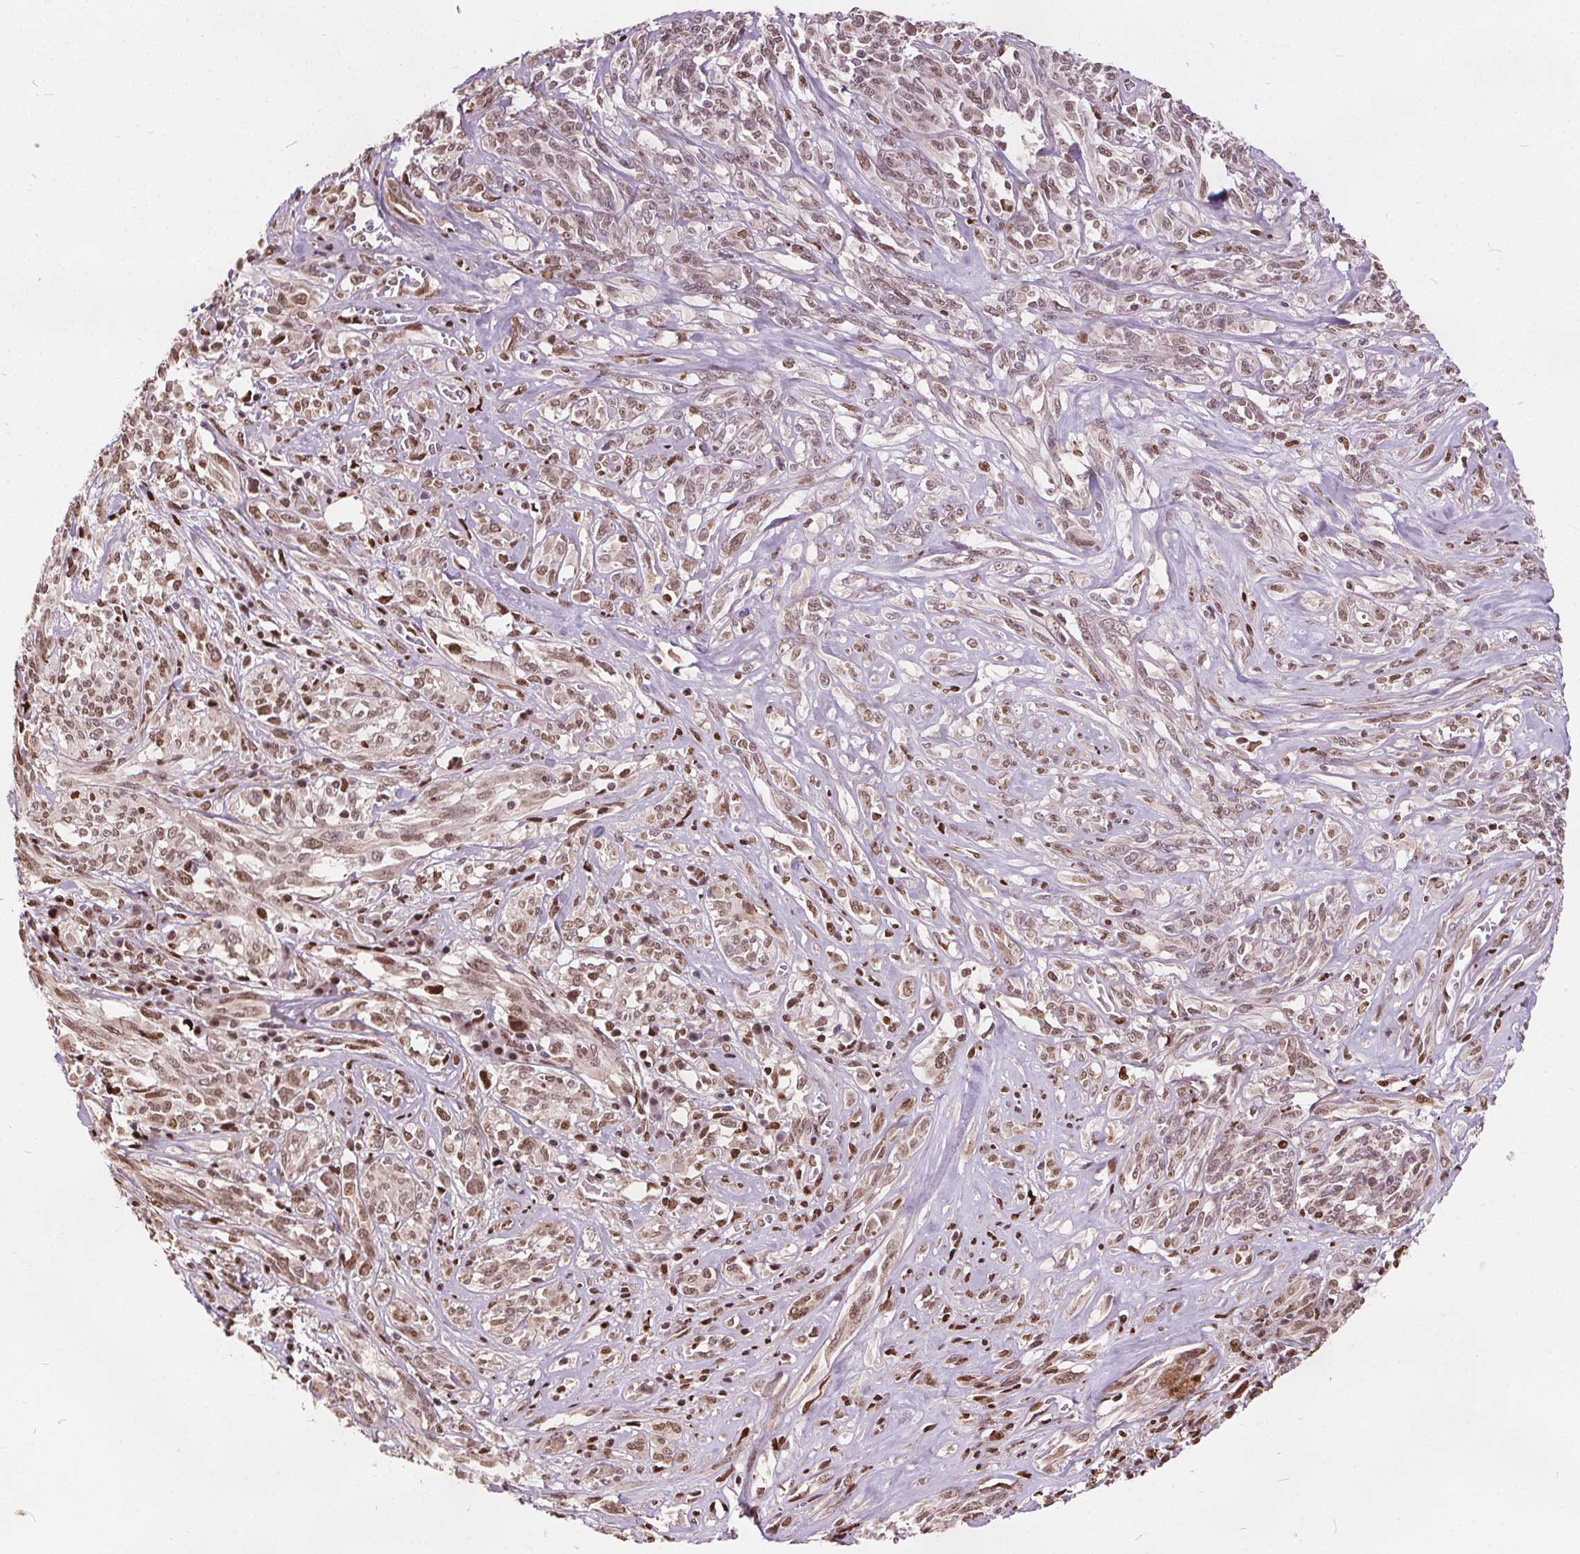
{"staining": {"intensity": "moderate", "quantity": ">75%", "location": "nuclear"}, "tissue": "melanoma", "cell_type": "Tumor cells", "image_type": "cancer", "snomed": [{"axis": "morphology", "description": "Malignant melanoma, NOS"}, {"axis": "topography", "description": "Skin"}], "caption": "Immunohistochemistry (IHC) photomicrograph of neoplastic tissue: malignant melanoma stained using immunohistochemistry (IHC) reveals medium levels of moderate protein expression localized specifically in the nuclear of tumor cells, appearing as a nuclear brown color.", "gene": "ISLR2", "patient": {"sex": "female", "age": 91}}